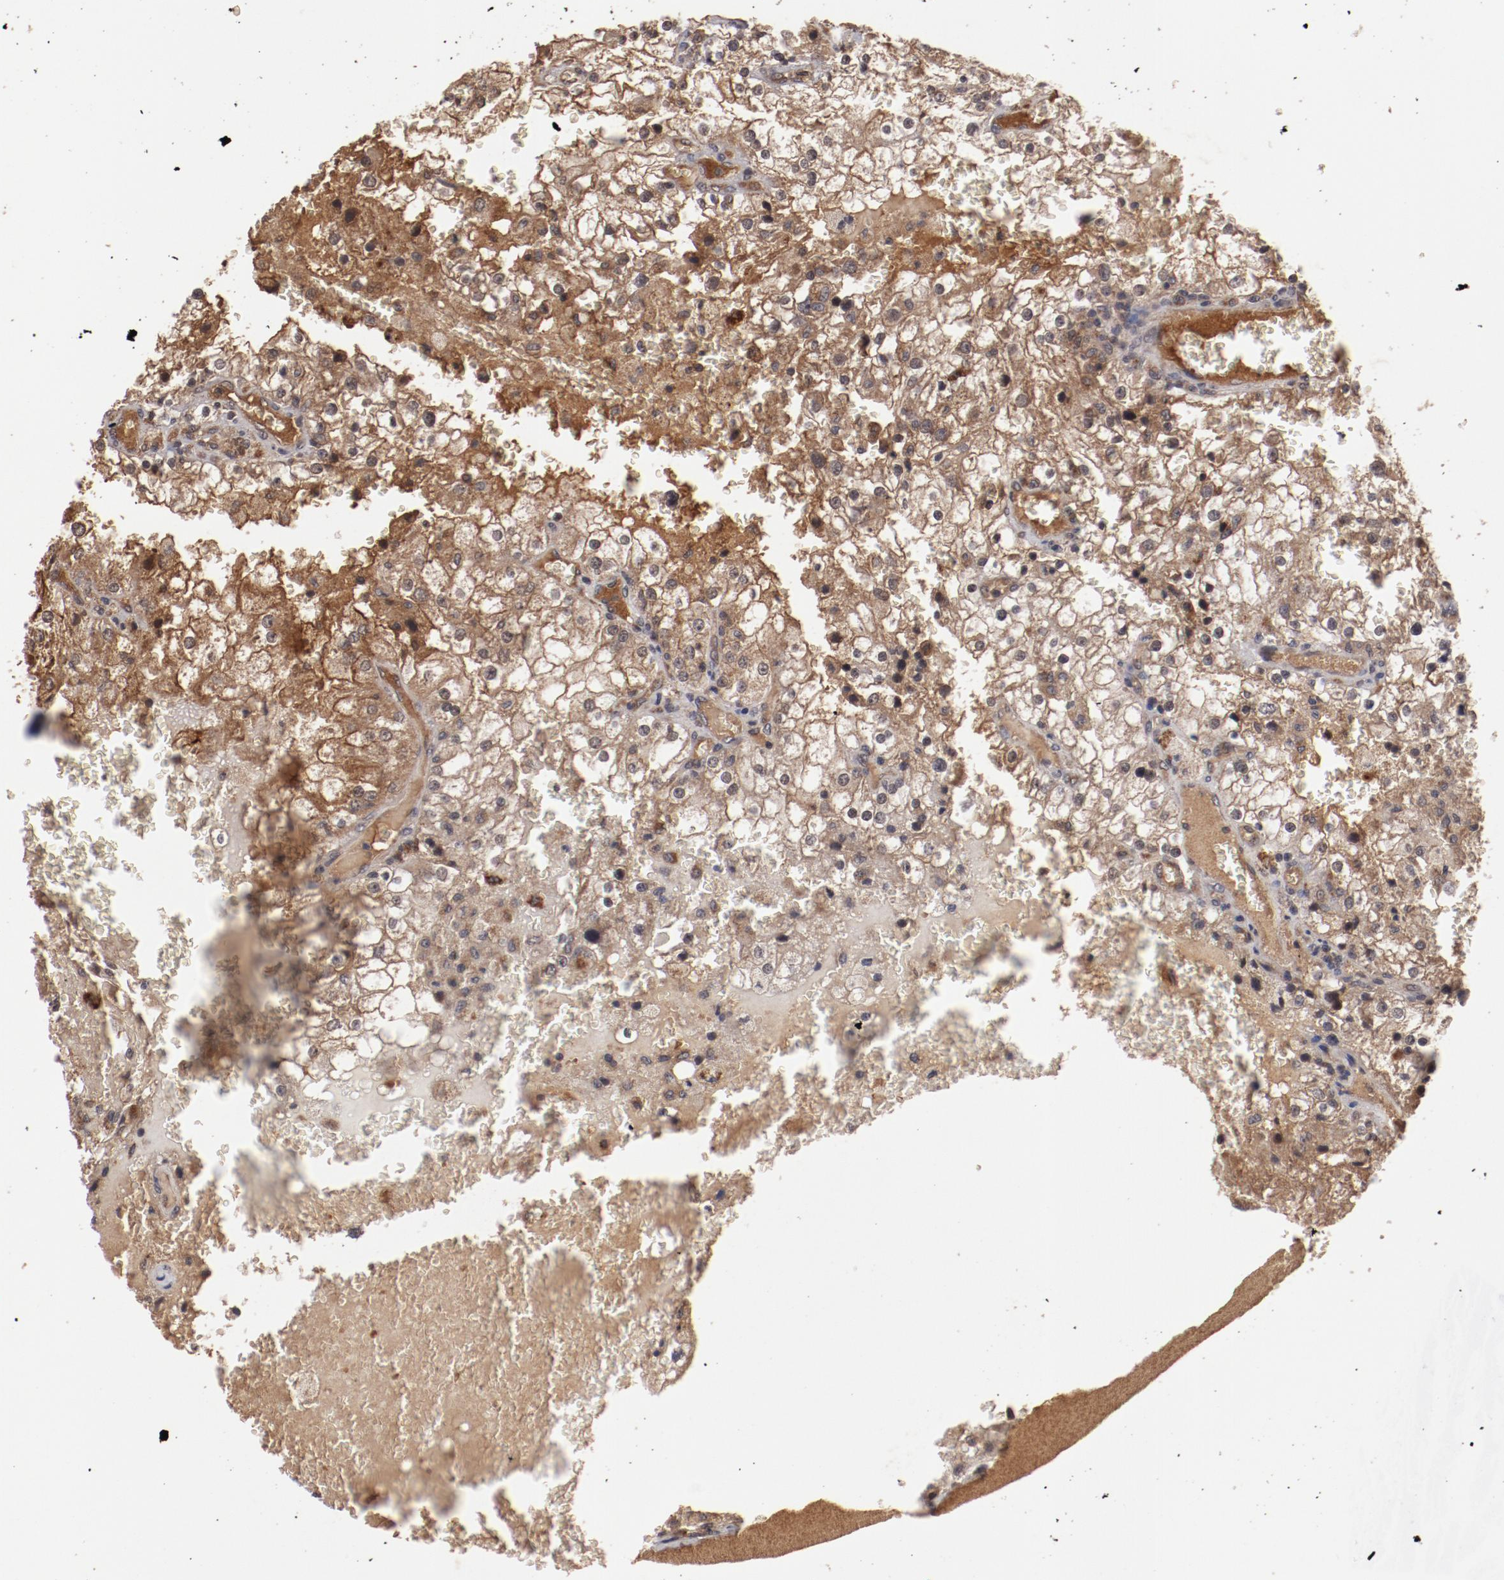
{"staining": {"intensity": "strong", "quantity": ">75%", "location": "cytoplasmic/membranous"}, "tissue": "renal cancer", "cell_type": "Tumor cells", "image_type": "cancer", "snomed": [{"axis": "morphology", "description": "Adenocarcinoma, NOS"}, {"axis": "topography", "description": "Kidney"}], "caption": "Brown immunohistochemical staining in human renal cancer (adenocarcinoma) shows strong cytoplasmic/membranous positivity in approximately >75% of tumor cells. The protein is shown in brown color, while the nuclei are stained blue.", "gene": "TENM1", "patient": {"sex": "female", "age": 74}}